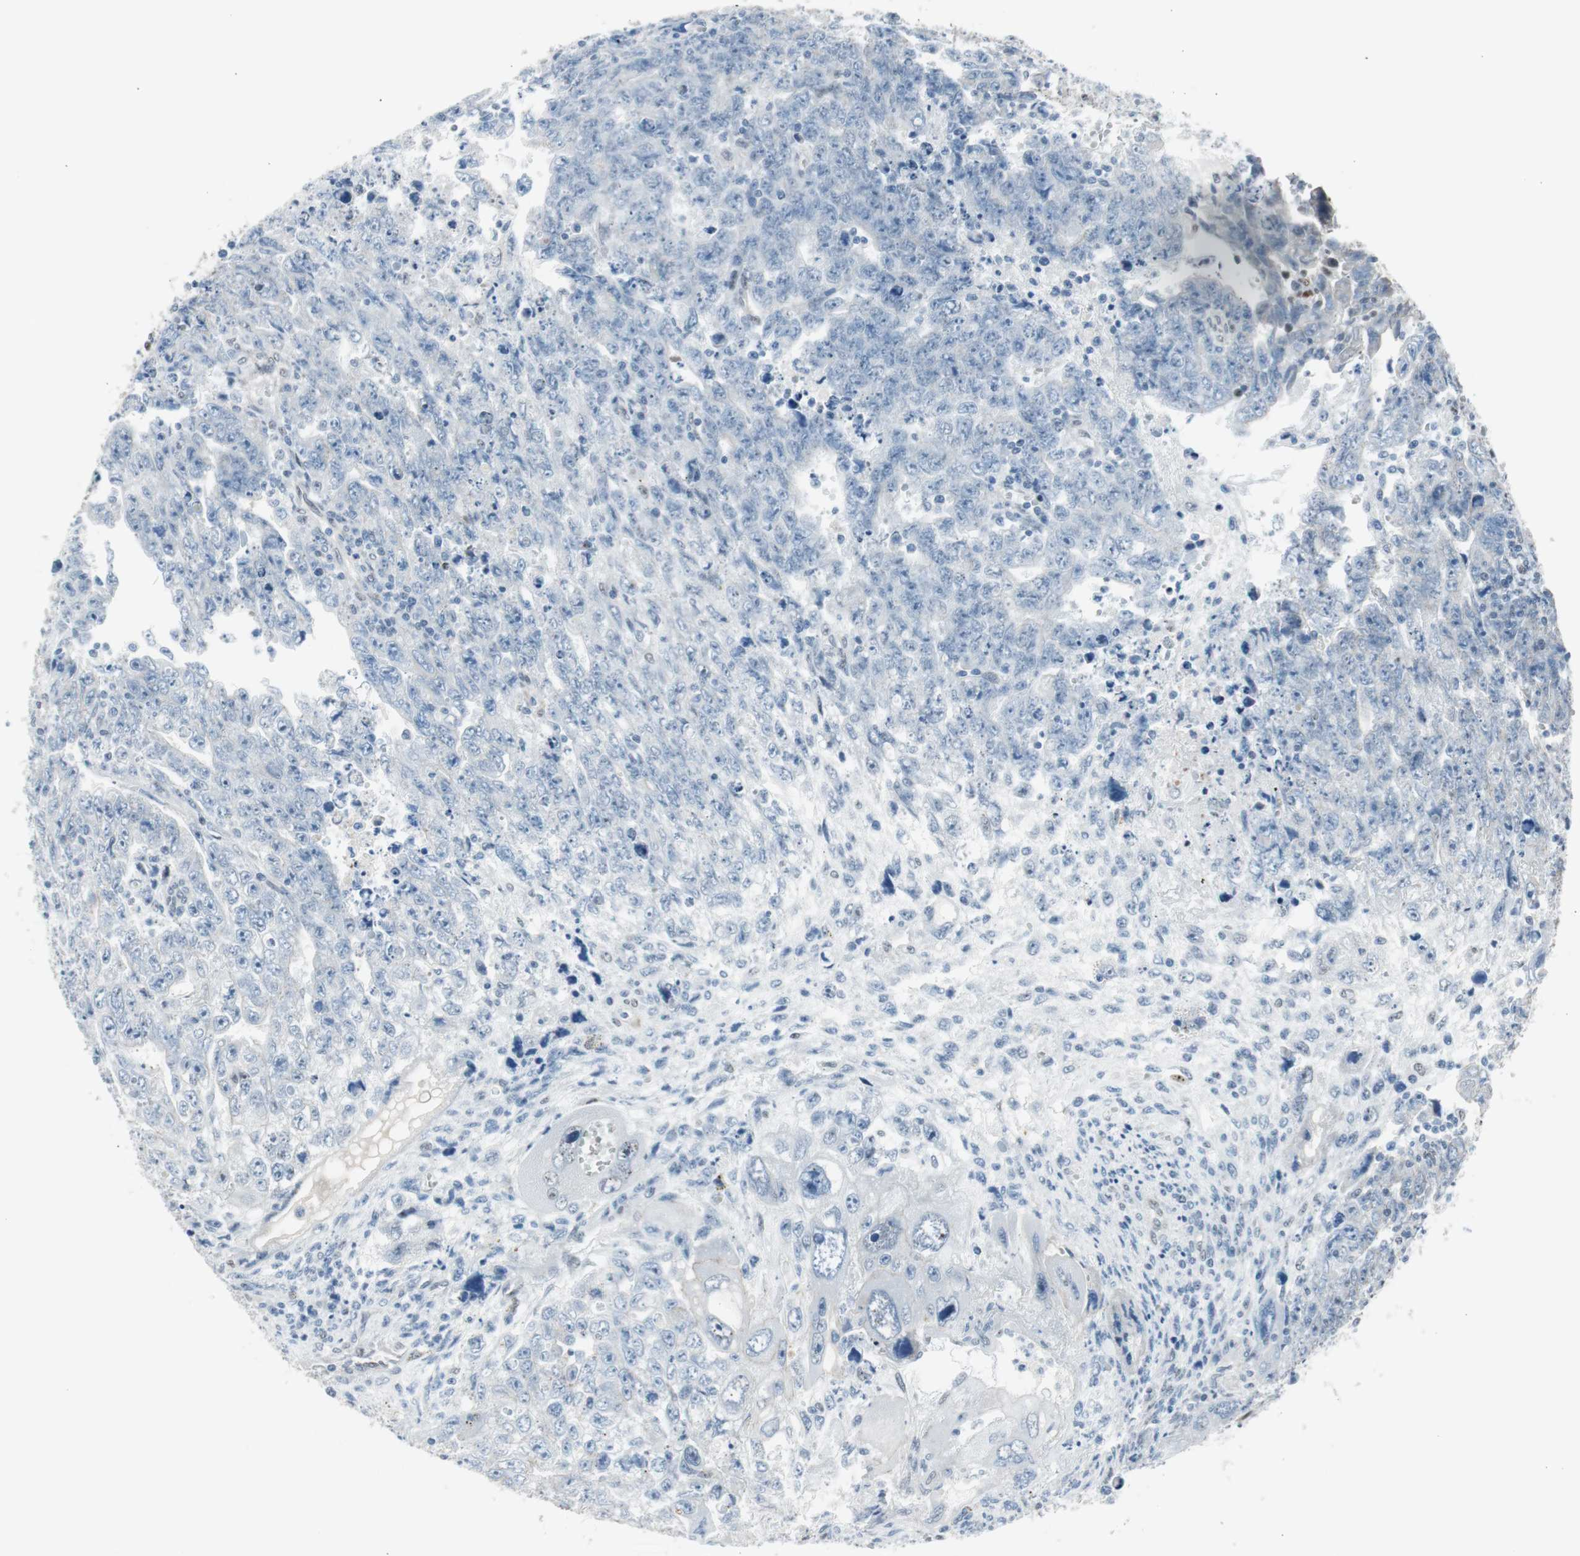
{"staining": {"intensity": "negative", "quantity": "none", "location": "none"}, "tissue": "testis cancer", "cell_type": "Tumor cells", "image_type": "cancer", "snomed": [{"axis": "morphology", "description": "Carcinoma, Embryonal, NOS"}, {"axis": "topography", "description": "Testis"}], "caption": "Immunohistochemical staining of human embryonal carcinoma (testis) reveals no significant positivity in tumor cells.", "gene": "PML", "patient": {"sex": "male", "age": 28}}